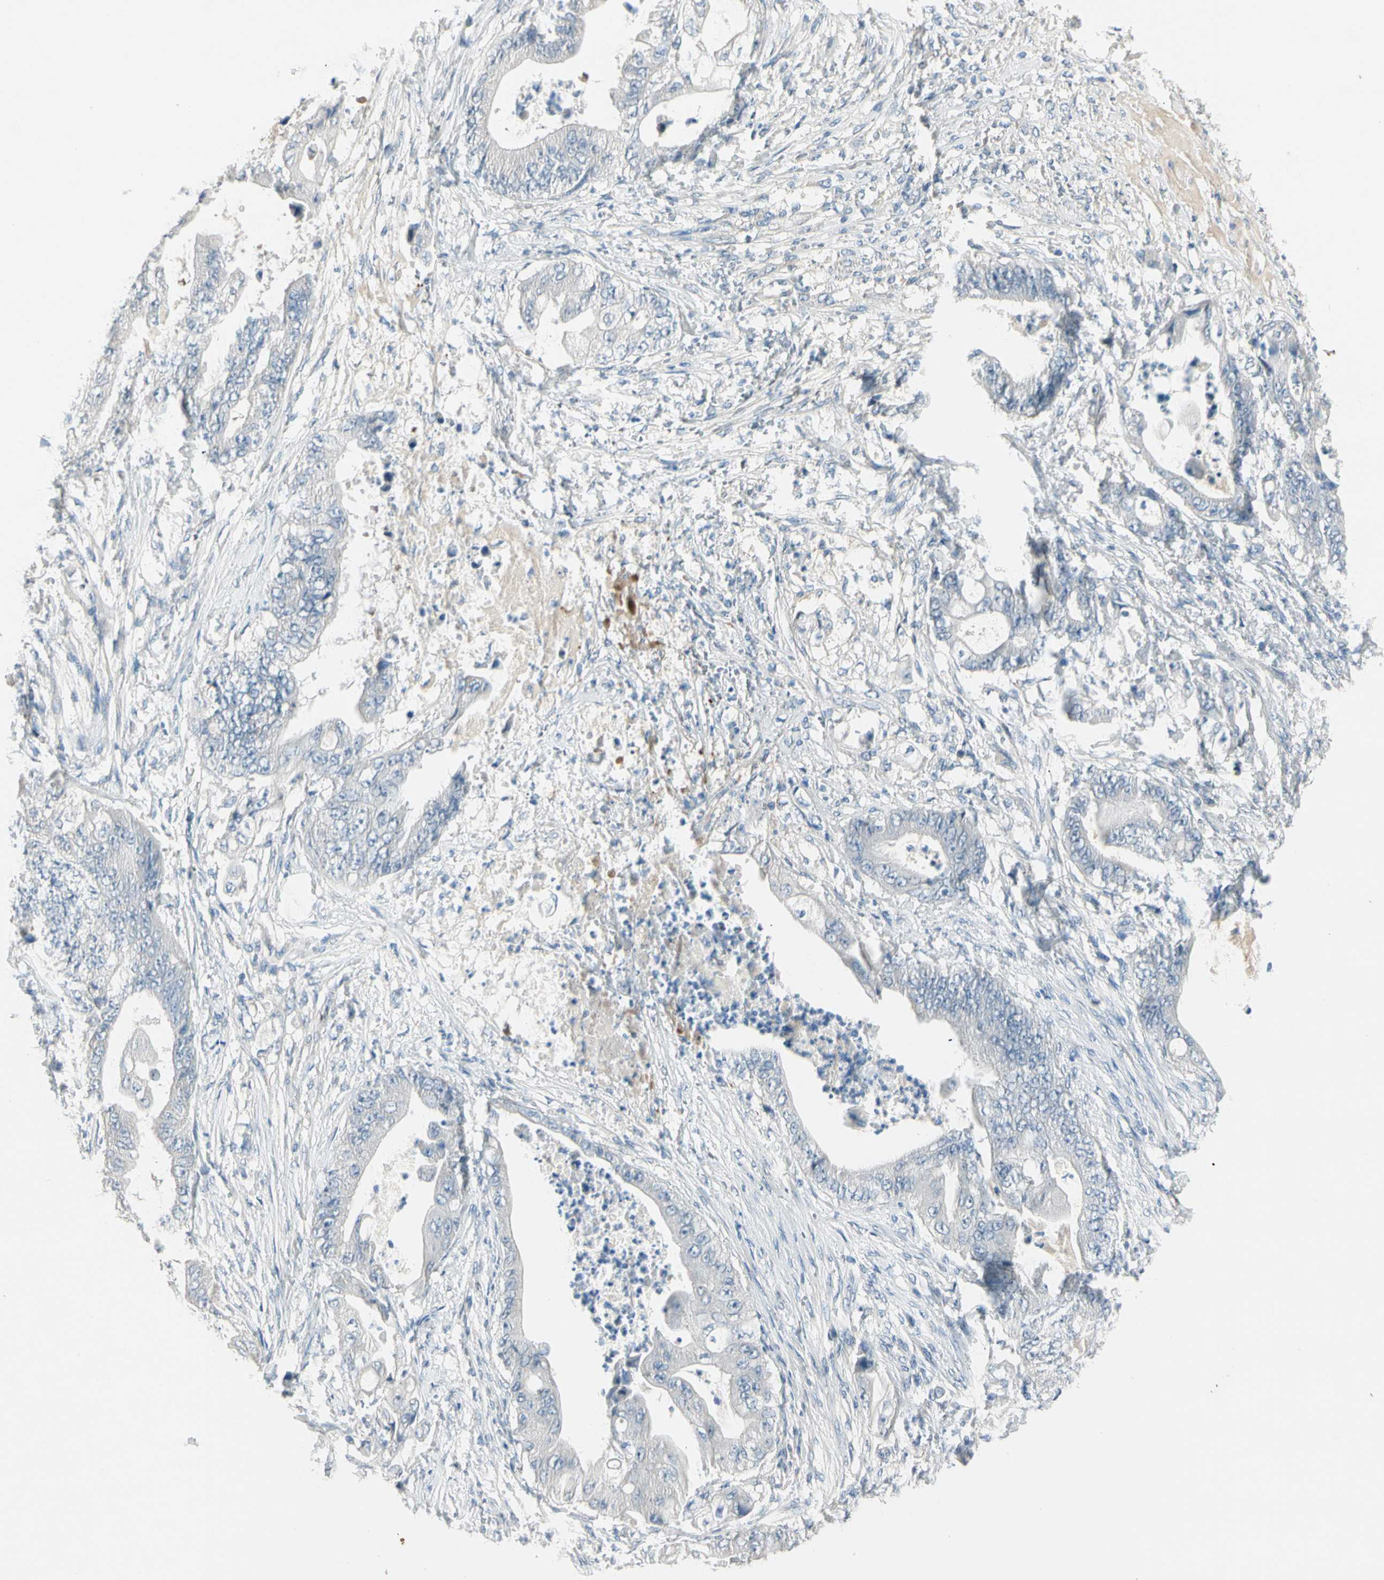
{"staining": {"intensity": "negative", "quantity": "none", "location": "none"}, "tissue": "stomach cancer", "cell_type": "Tumor cells", "image_type": "cancer", "snomed": [{"axis": "morphology", "description": "Adenocarcinoma, NOS"}, {"axis": "topography", "description": "Stomach"}], "caption": "A high-resolution histopathology image shows immunohistochemistry (IHC) staining of stomach cancer (adenocarcinoma), which demonstrates no significant positivity in tumor cells.", "gene": "SERPIND1", "patient": {"sex": "female", "age": 73}}